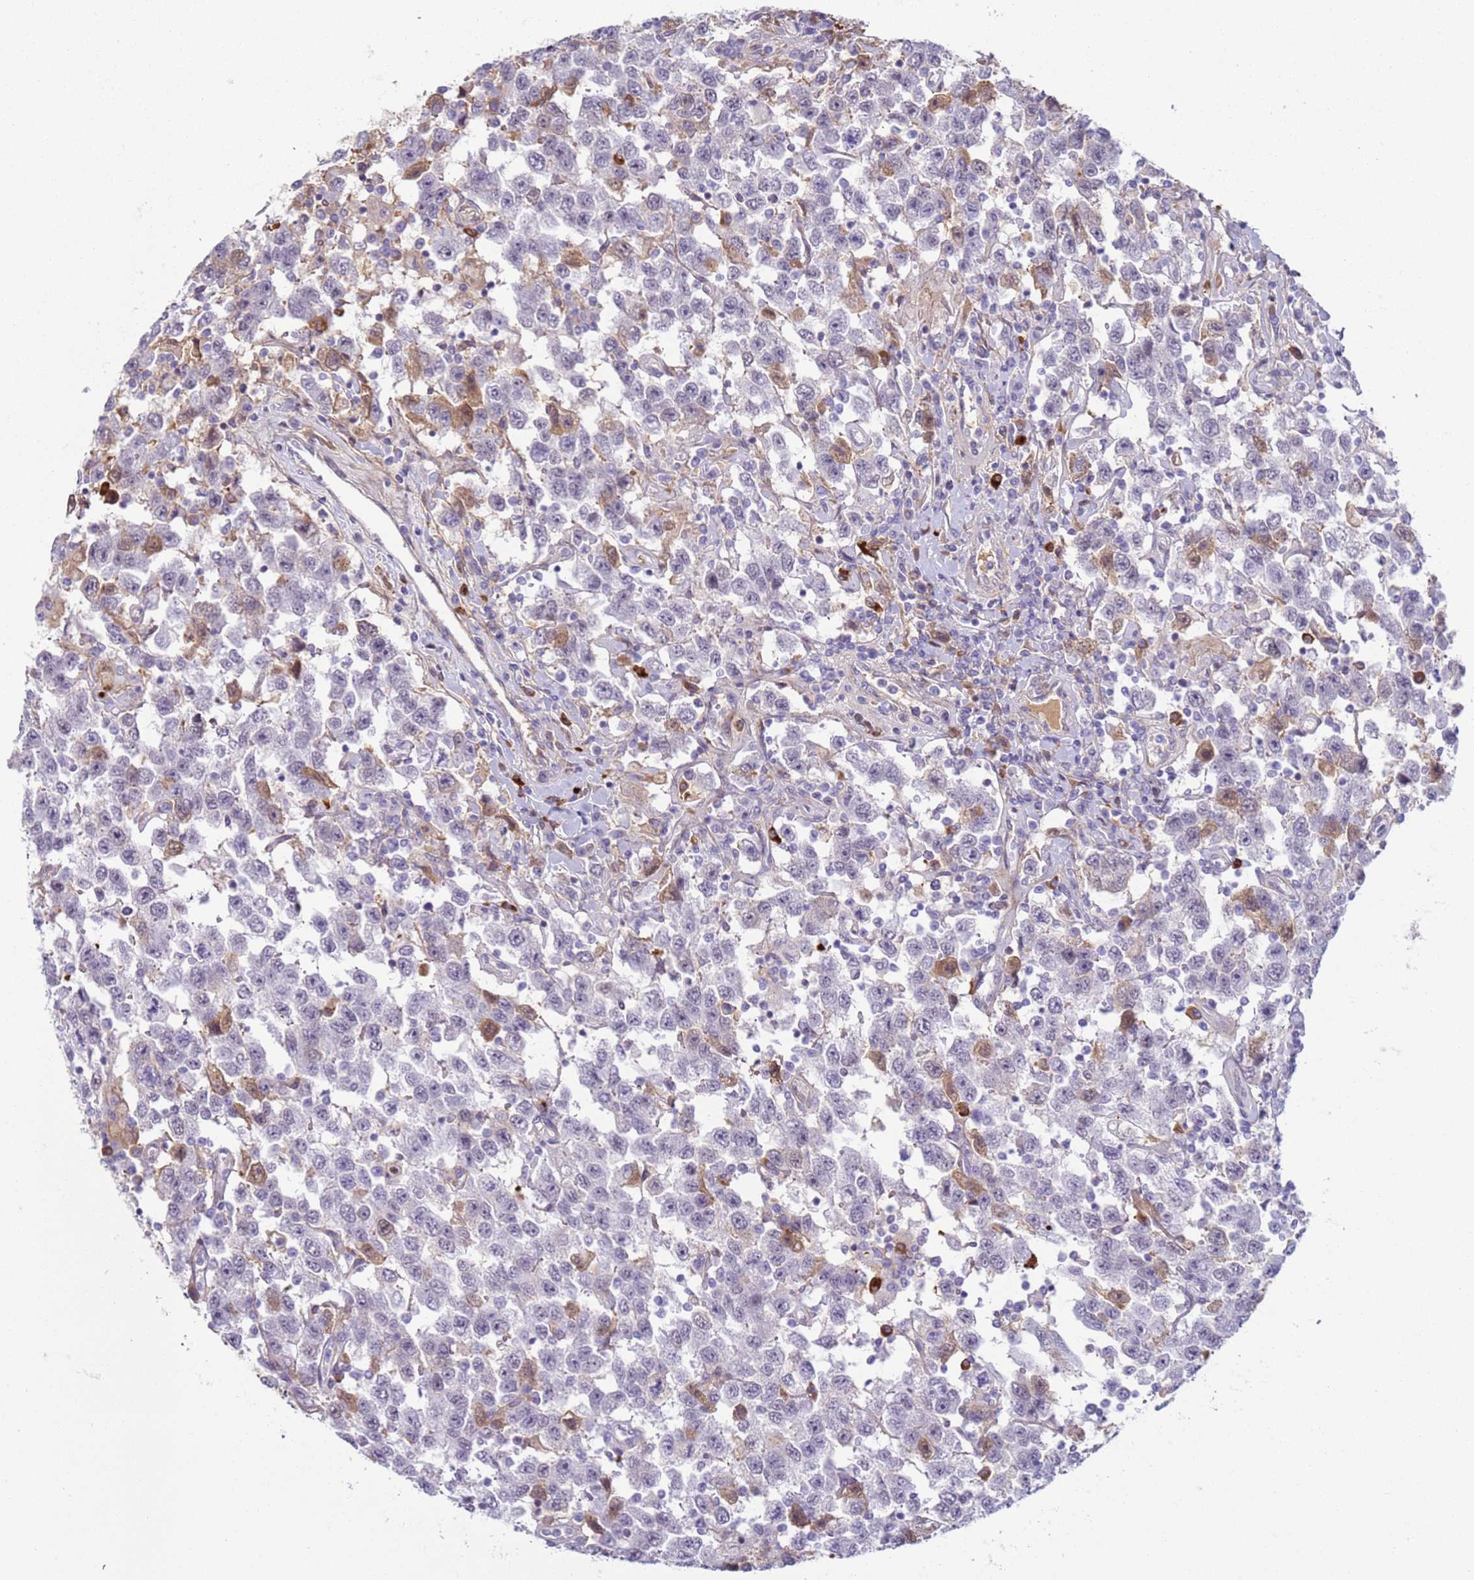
{"staining": {"intensity": "moderate", "quantity": "<25%", "location": "cytoplasmic/membranous"}, "tissue": "testis cancer", "cell_type": "Tumor cells", "image_type": "cancer", "snomed": [{"axis": "morphology", "description": "Seminoma, NOS"}, {"axis": "topography", "description": "Testis"}], "caption": "Immunohistochemistry staining of testis cancer (seminoma), which shows low levels of moderate cytoplasmic/membranous positivity in approximately <25% of tumor cells indicating moderate cytoplasmic/membranous protein positivity. The staining was performed using DAB (brown) for protein detection and nuclei were counterstained in hematoxylin (blue).", "gene": "NPAP1", "patient": {"sex": "male", "age": 41}}